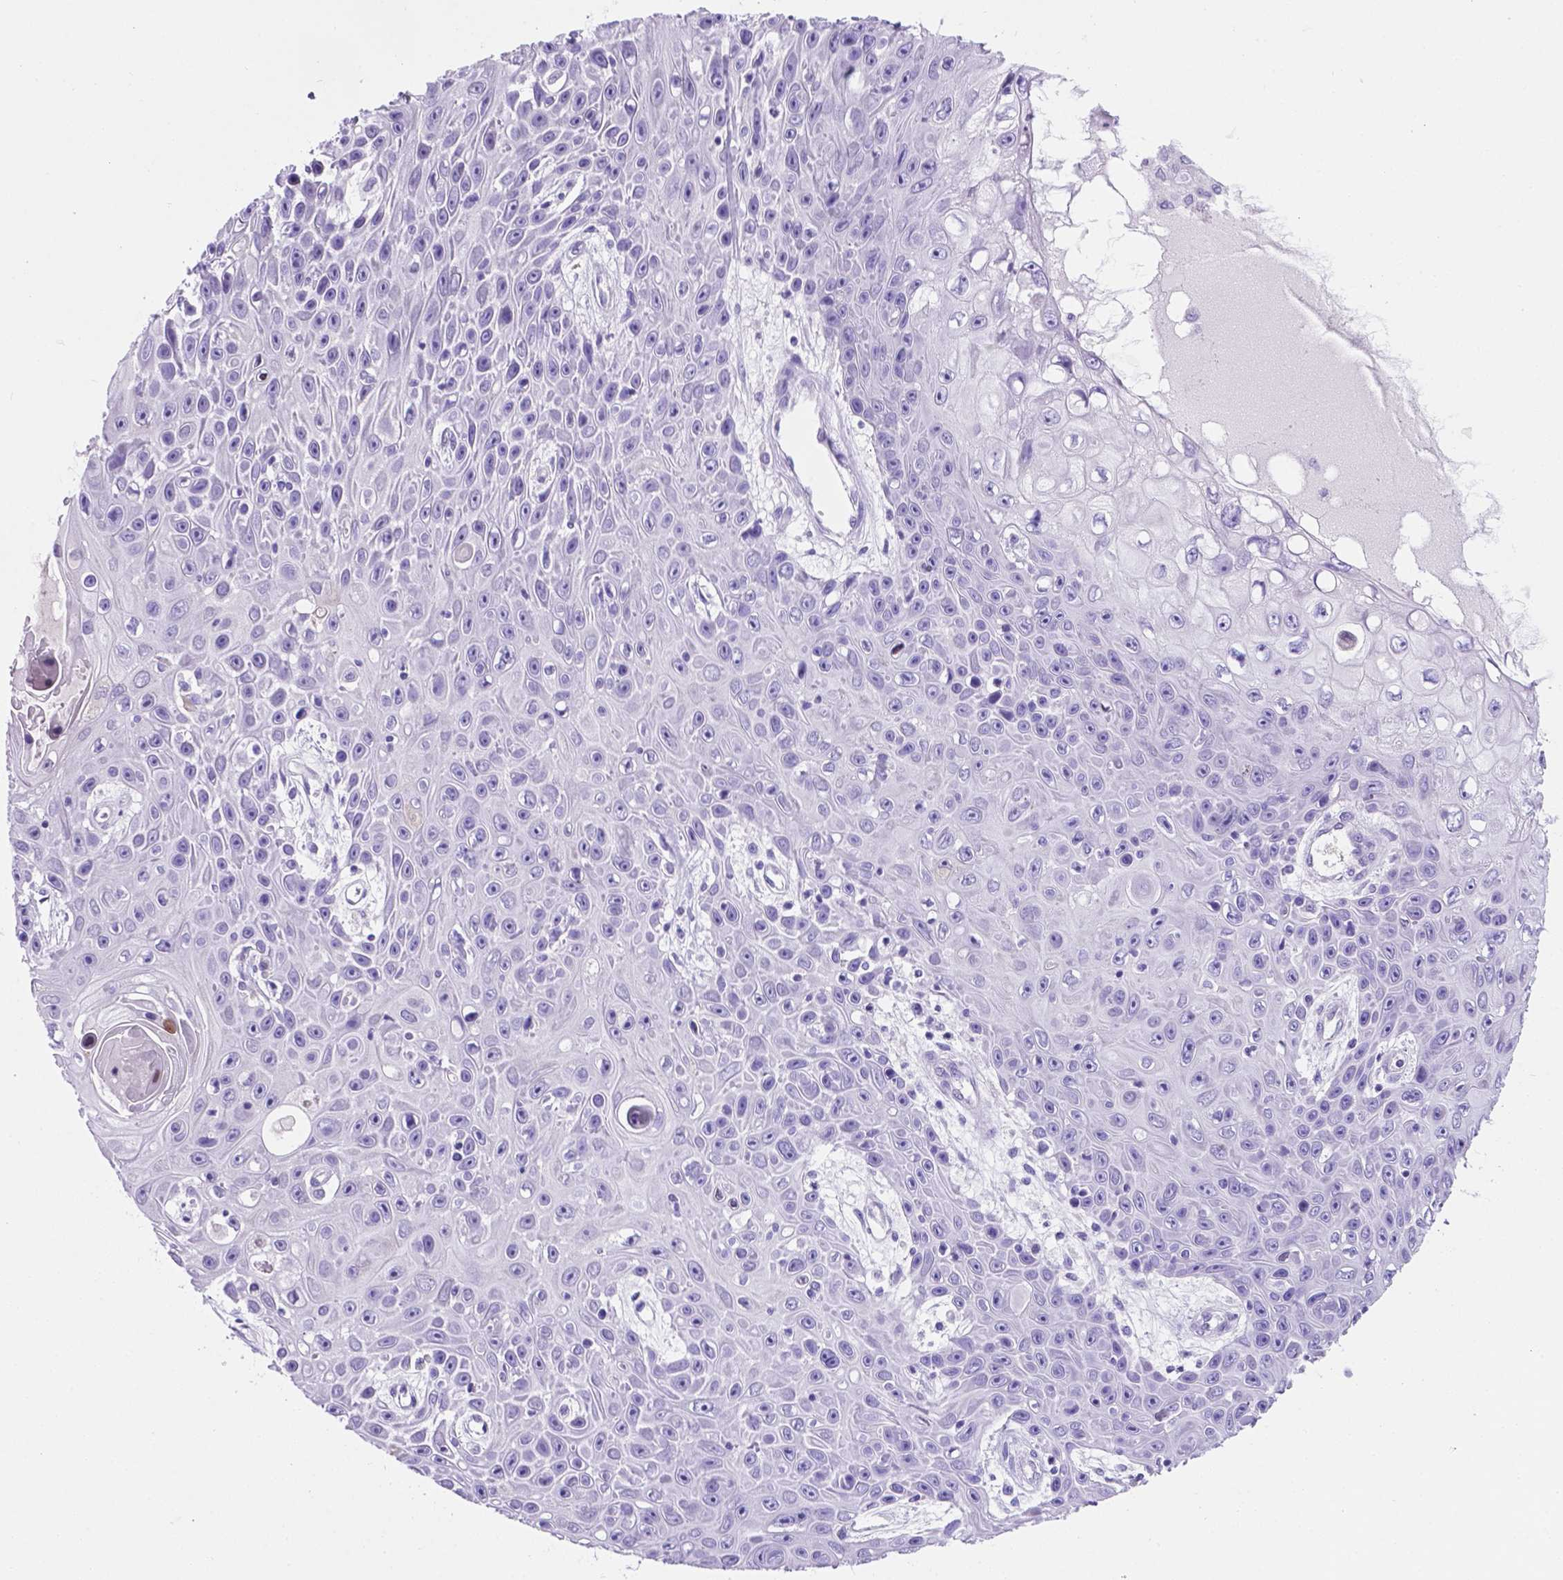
{"staining": {"intensity": "negative", "quantity": "none", "location": "none"}, "tissue": "skin cancer", "cell_type": "Tumor cells", "image_type": "cancer", "snomed": [{"axis": "morphology", "description": "Squamous cell carcinoma, NOS"}, {"axis": "topography", "description": "Skin"}], "caption": "A micrograph of human skin cancer is negative for staining in tumor cells.", "gene": "C17orf107", "patient": {"sex": "male", "age": 82}}